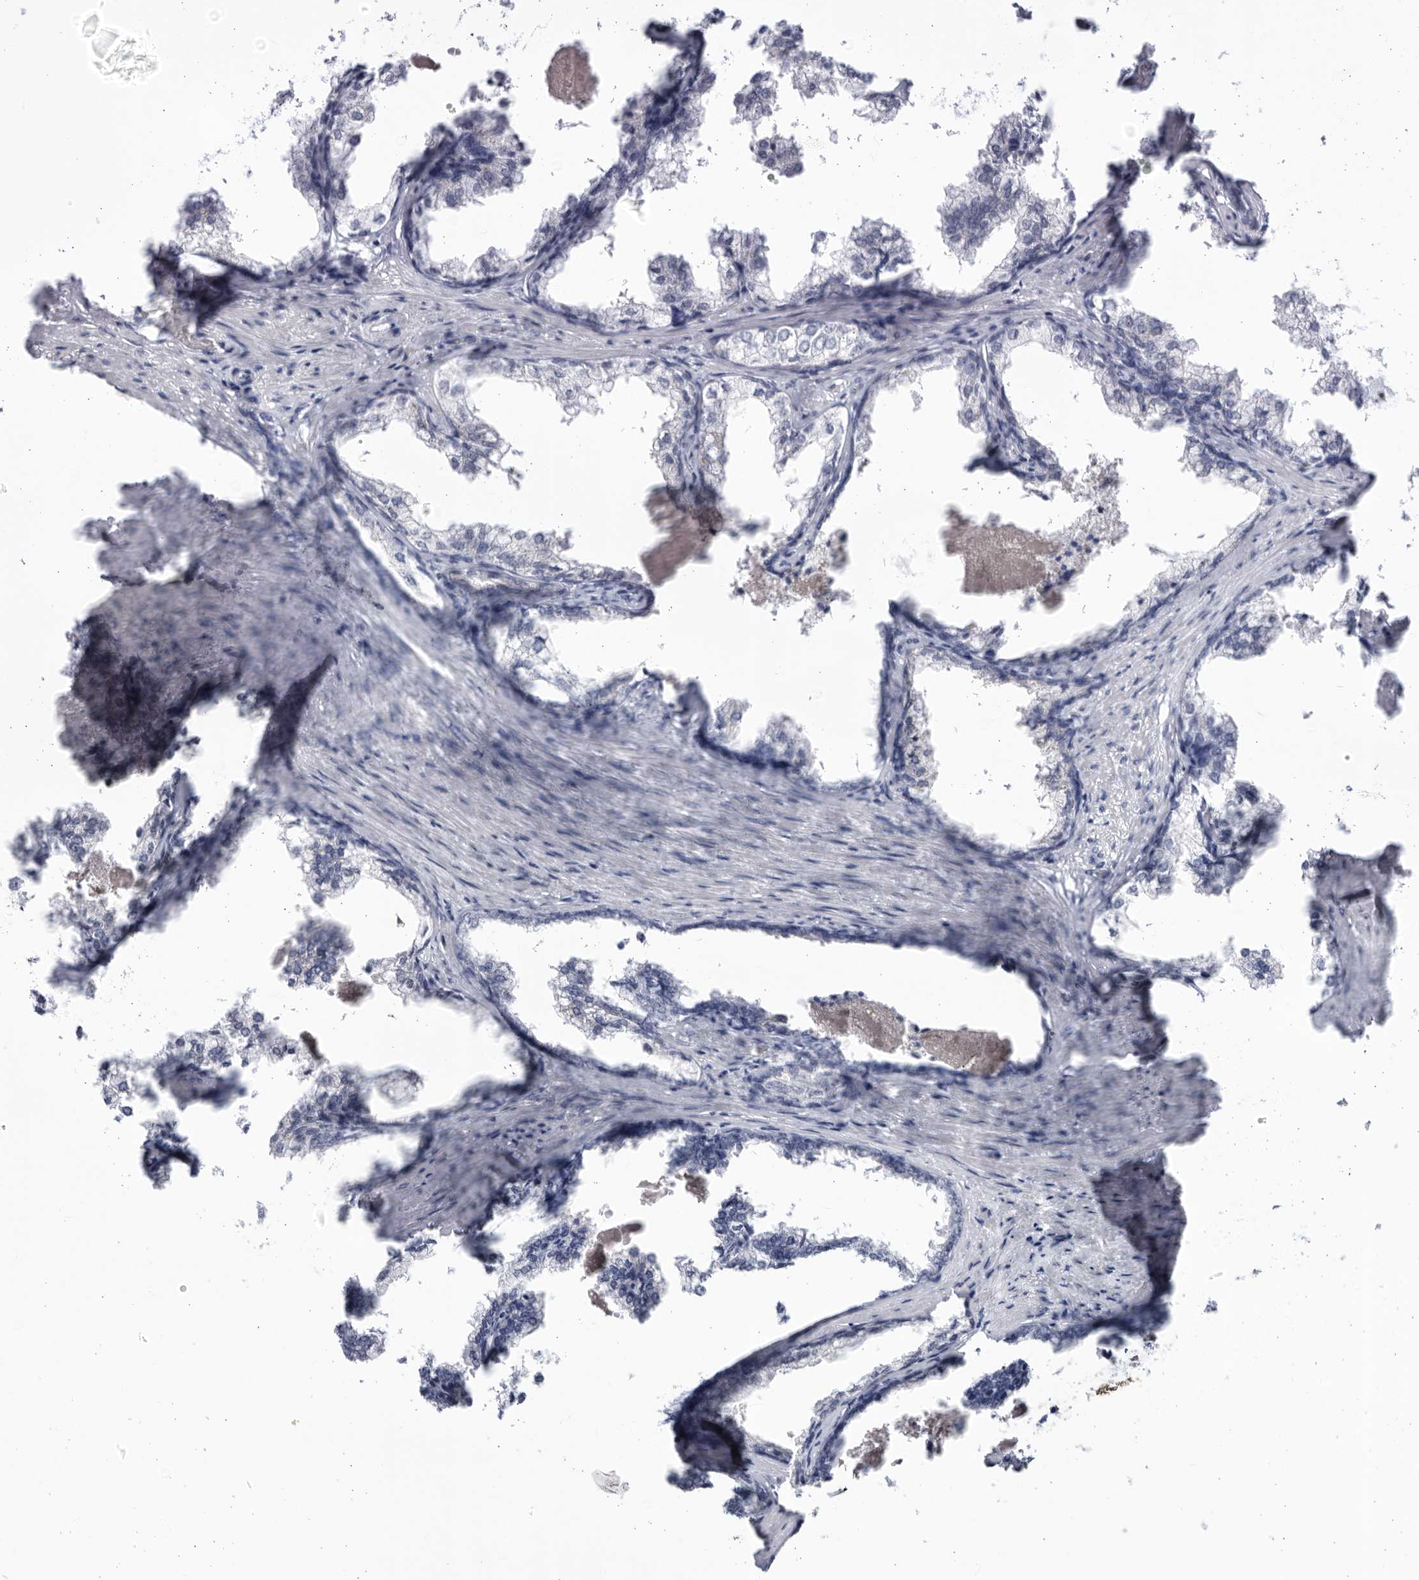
{"staining": {"intensity": "negative", "quantity": "none", "location": "none"}, "tissue": "prostate cancer", "cell_type": "Tumor cells", "image_type": "cancer", "snomed": [{"axis": "morphology", "description": "Adenocarcinoma, High grade"}, {"axis": "topography", "description": "Prostate"}], "caption": "There is no significant expression in tumor cells of prostate cancer. (DAB (3,3'-diaminobenzidine) immunohistochemistry (IHC) with hematoxylin counter stain).", "gene": "CCDC181", "patient": {"sex": "male", "age": 58}}